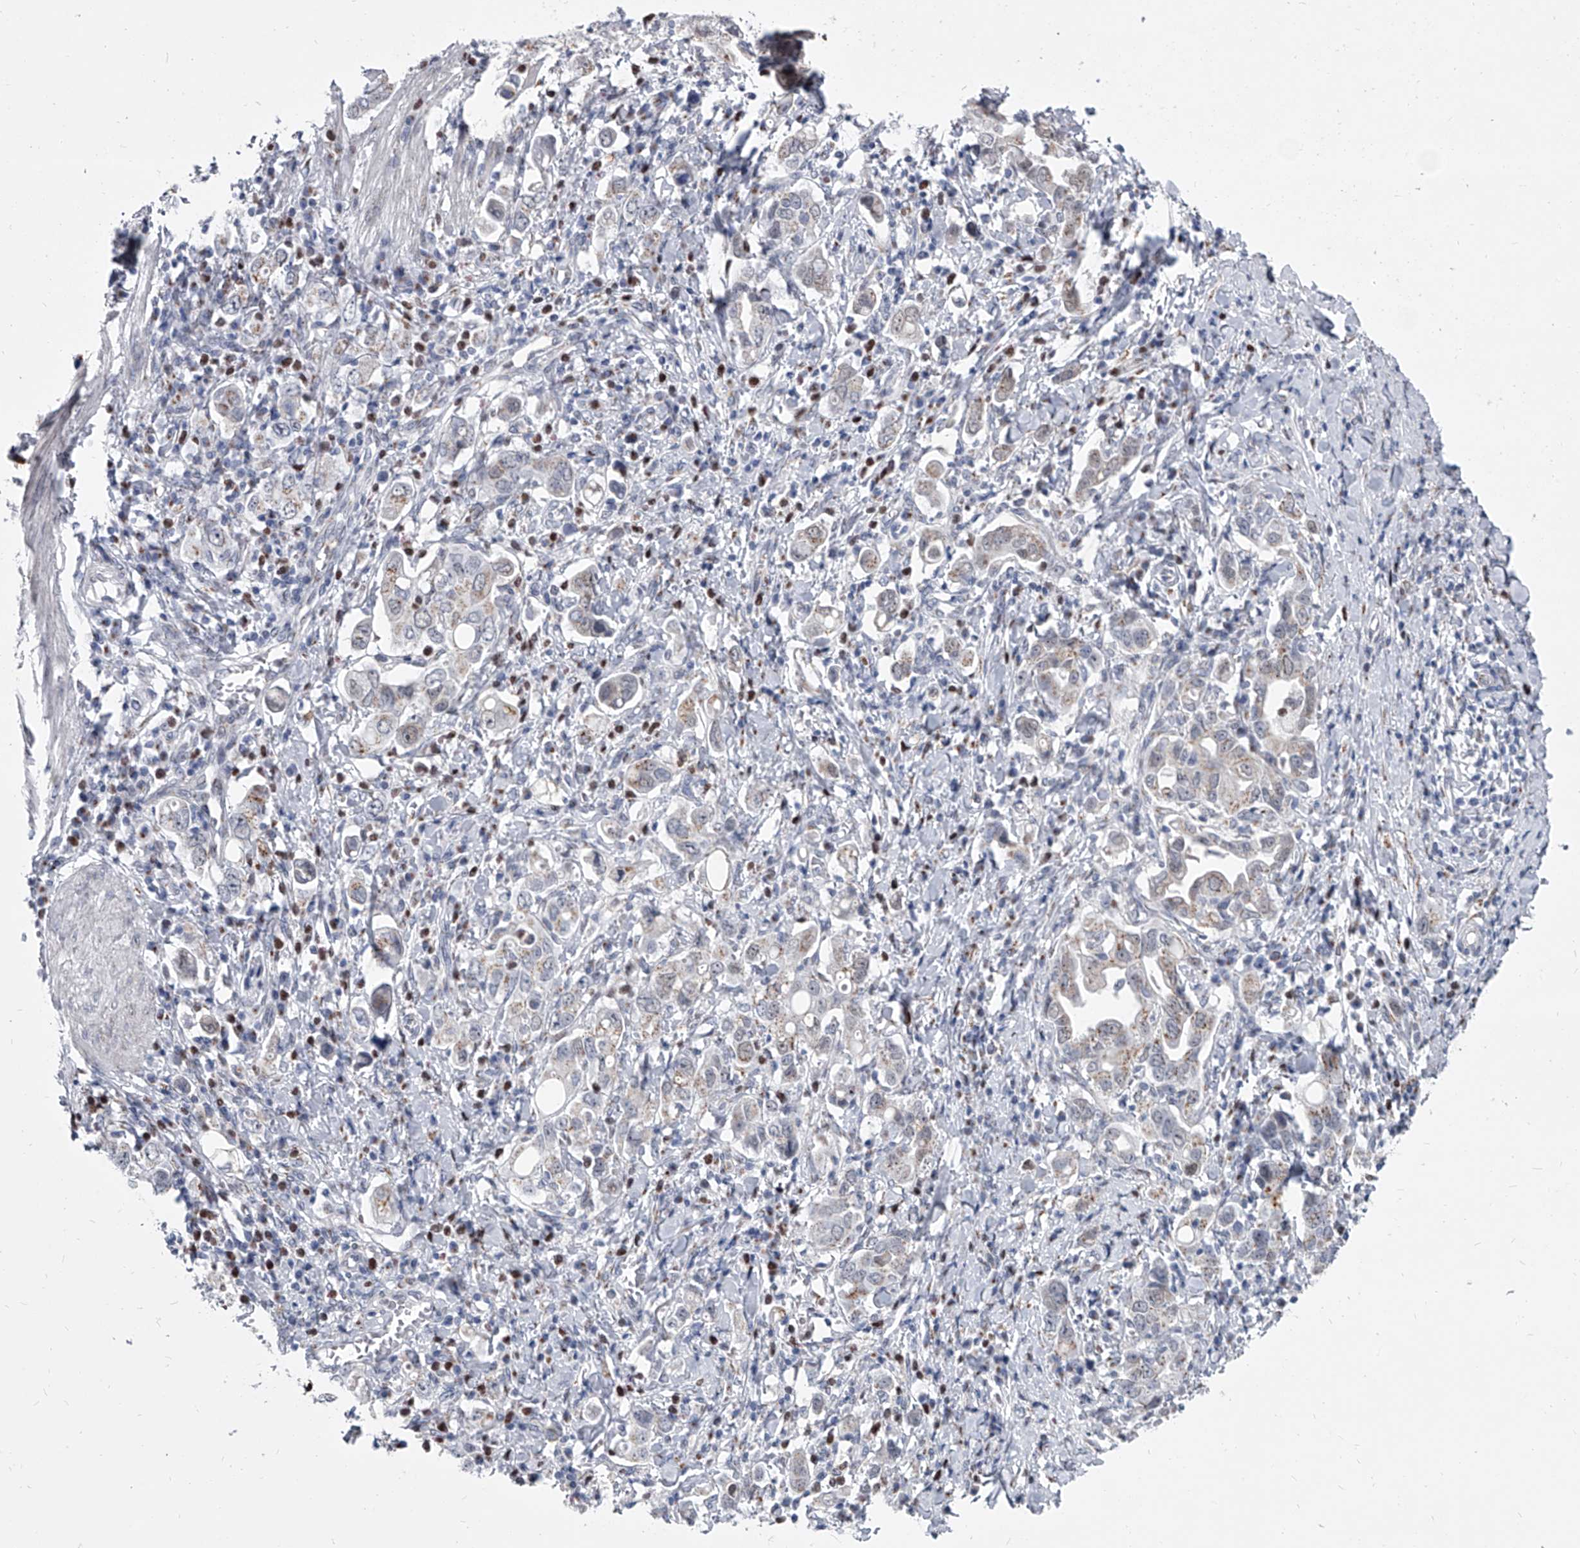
{"staining": {"intensity": "weak", "quantity": "<25%", "location": "cytoplasmic/membranous"}, "tissue": "stomach cancer", "cell_type": "Tumor cells", "image_type": "cancer", "snomed": [{"axis": "morphology", "description": "Adenocarcinoma, NOS"}, {"axis": "topography", "description": "Stomach, upper"}], "caption": "Immunohistochemistry (IHC) histopathology image of human stomach cancer stained for a protein (brown), which demonstrates no positivity in tumor cells.", "gene": "EVA1C", "patient": {"sex": "male", "age": 62}}